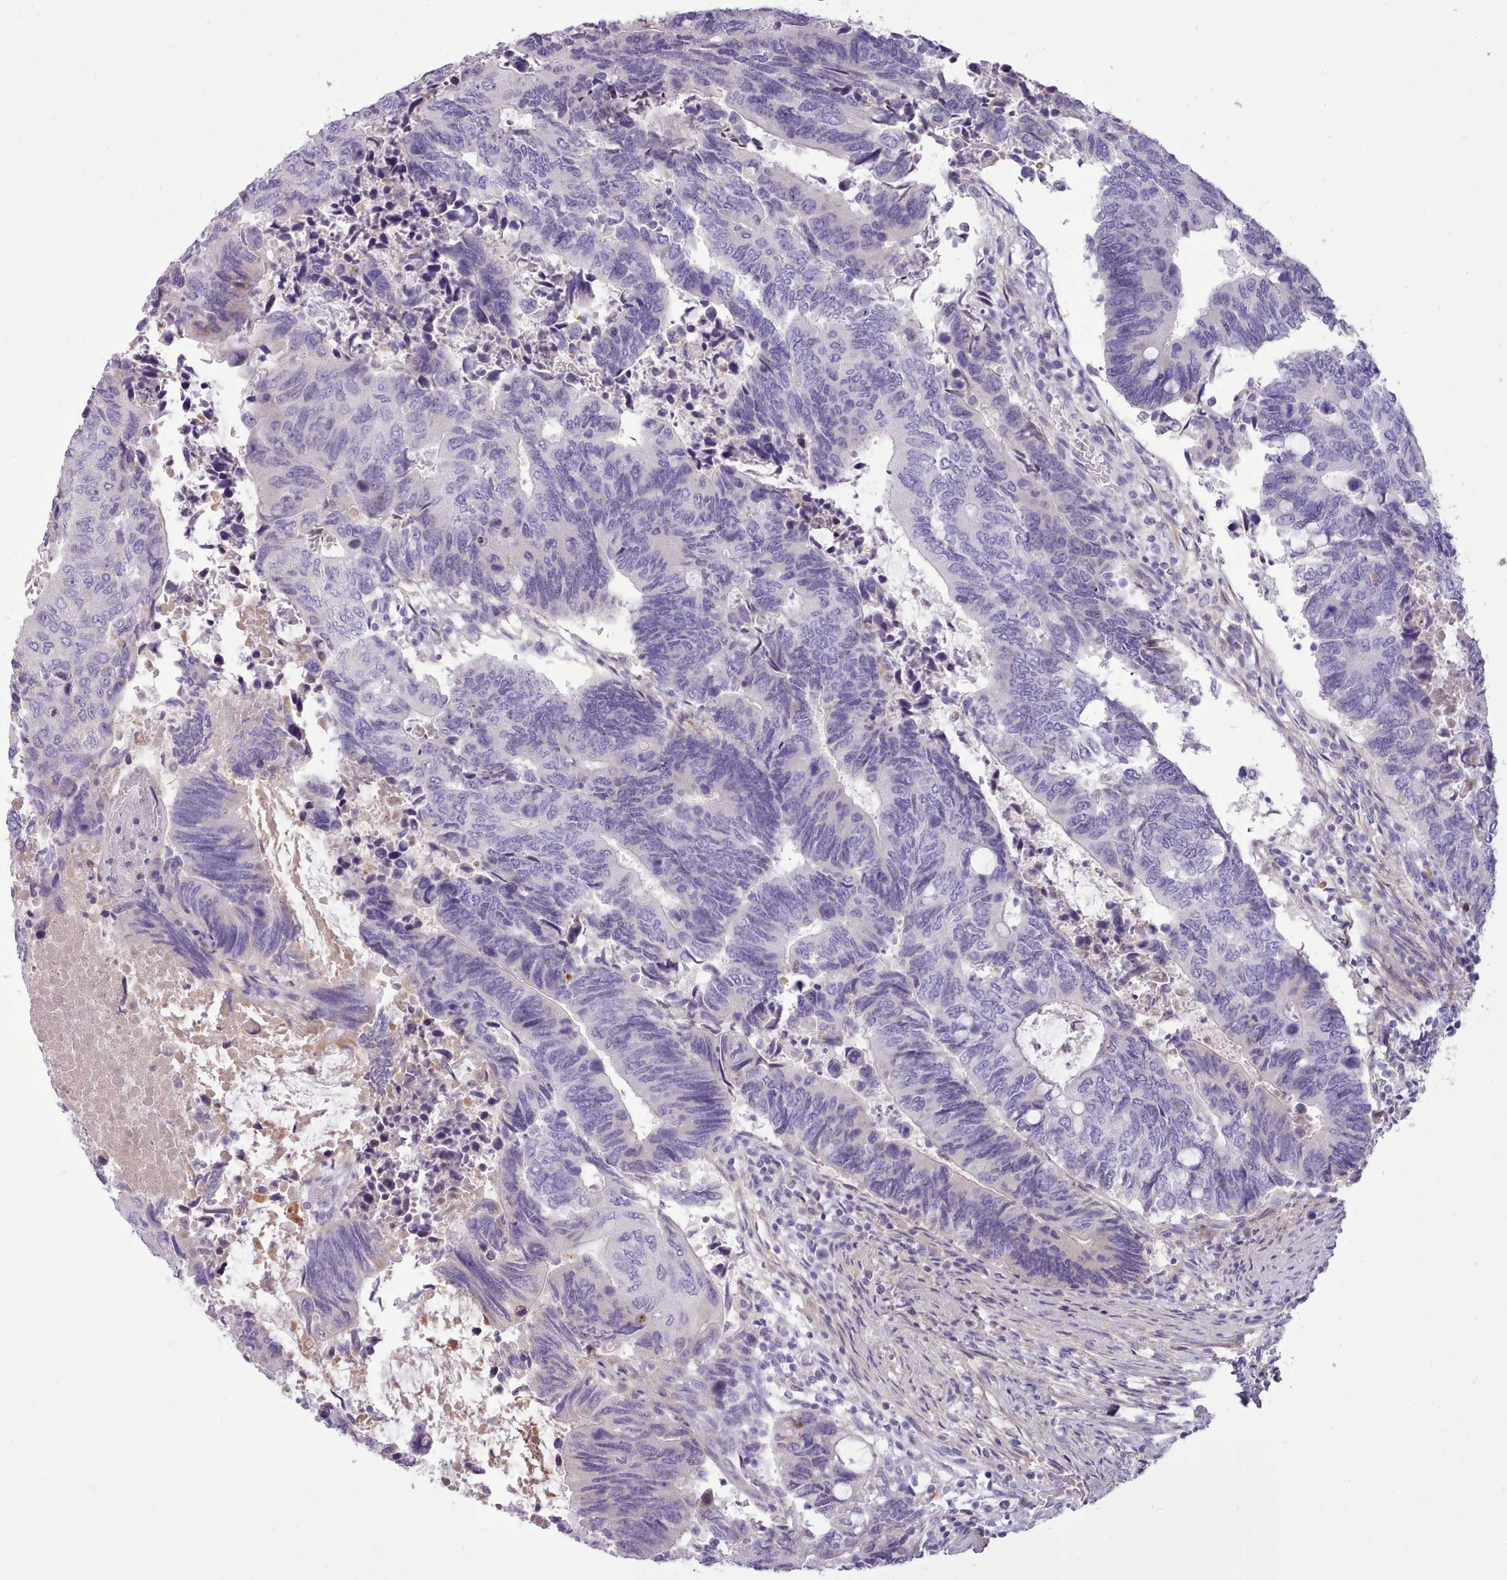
{"staining": {"intensity": "negative", "quantity": "none", "location": "none"}, "tissue": "colorectal cancer", "cell_type": "Tumor cells", "image_type": "cancer", "snomed": [{"axis": "morphology", "description": "Adenocarcinoma, NOS"}, {"axis": "topography", "description": "Colon"}], "caption": "Immunohistochemistry (IHC) of human colorectal cancer (adenocarcinoma) displays no expression in tumor cells.", "gene": "CYP2A13", "patient": {"sex": "male", "age": 87}}